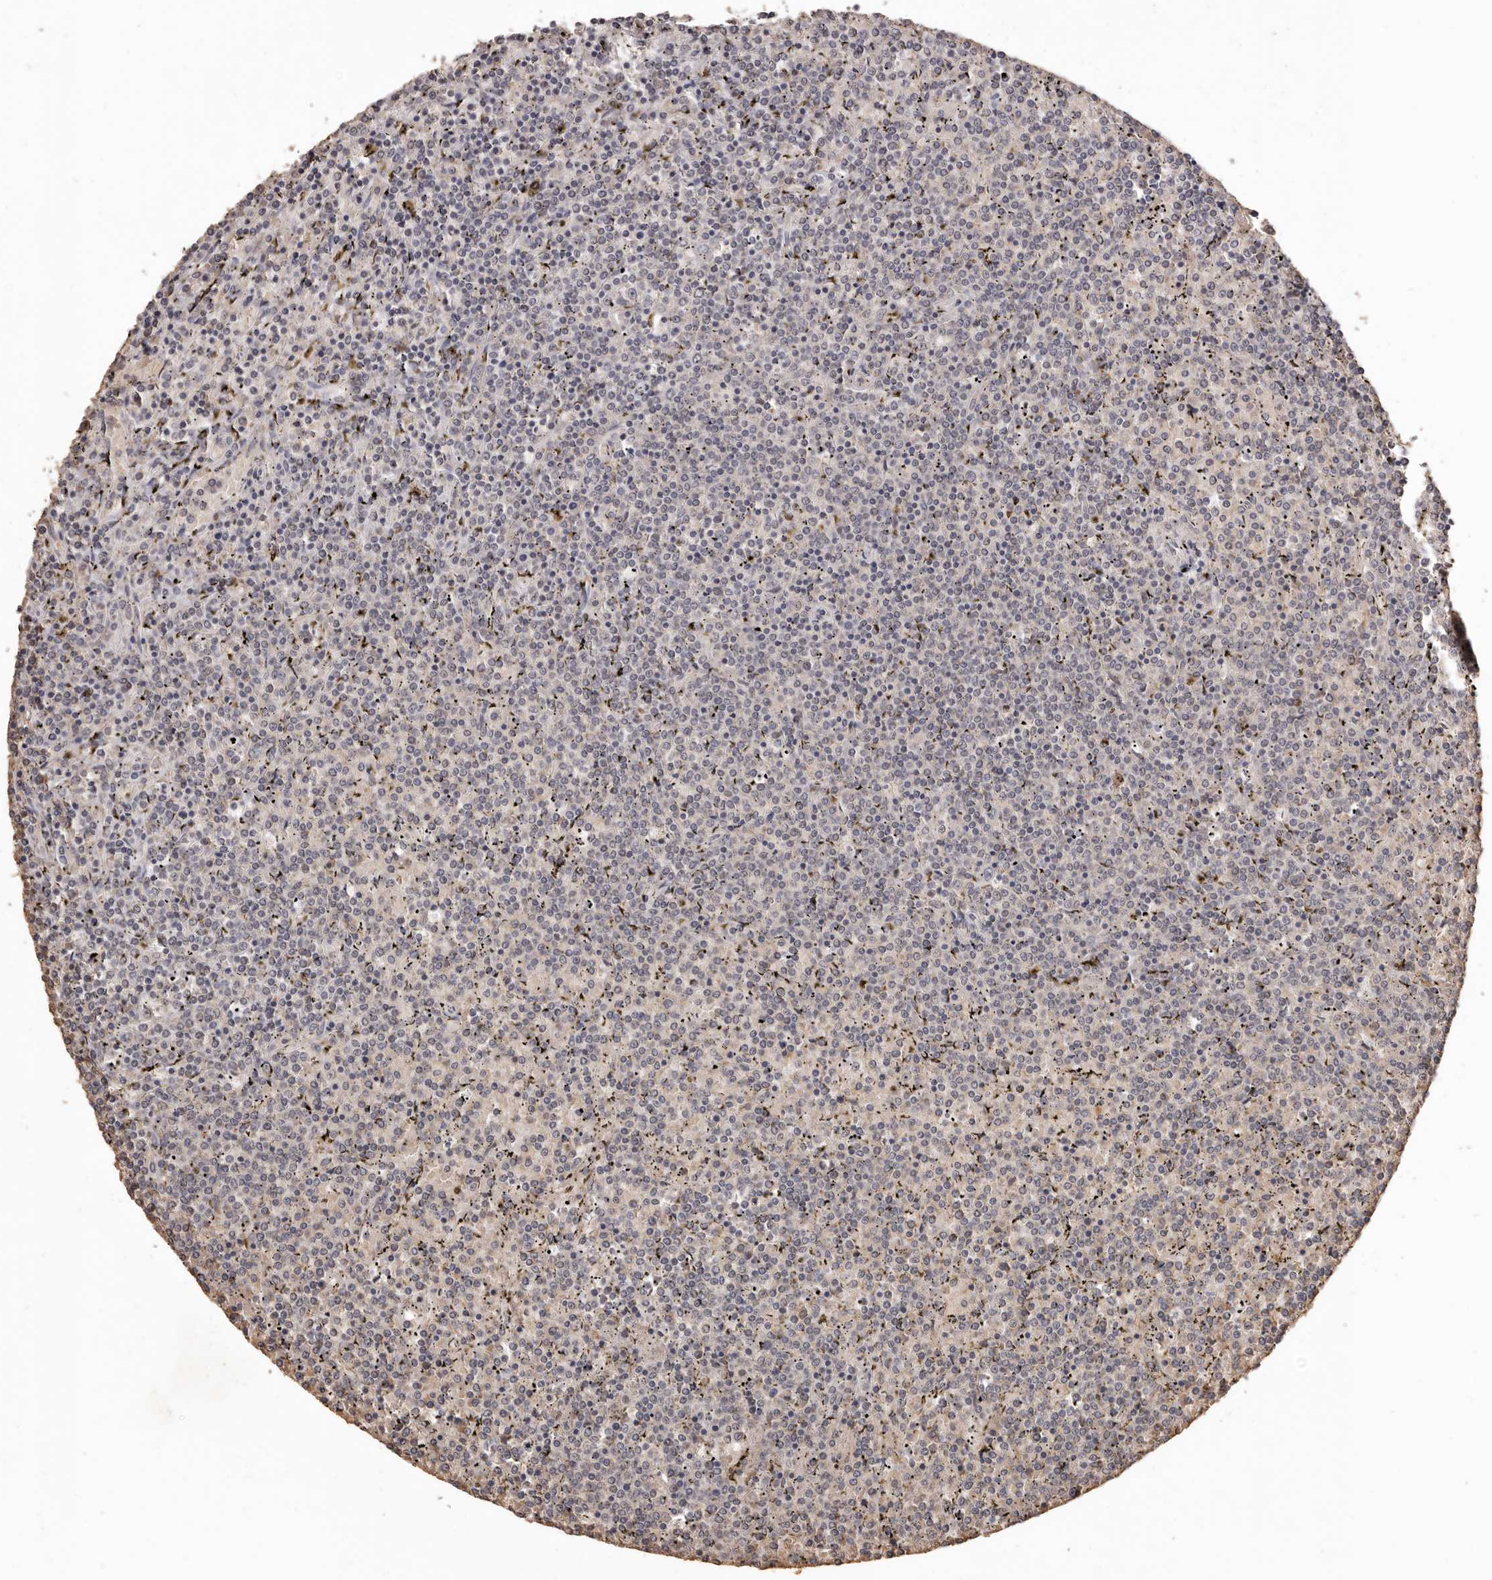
{"staining": {"intensity": "negative", "quantity": "none", "location": "none"}, "tissue": "lymphoma", "cell_type": "Tumor cells", "image_type": "cancer", "snomed": [{"axis": "morphology", "description": "Malignant lymphoma, non-Hodgkin's type, Low grade"}, {"axis": "topography", "description": "Spleen"}], "caption": "IHC micrograph of human low-grade malignant lymphoma, non-Hodgkin's type stained for a protein (brown), which displays no staining in tumor cells. Brightfield microscopy of immunohistochemistry stained with DAB (3,3'-diaminobenzidine) (brown) and hematoxylin (blue), captured at high magnification.", "gene": "INAVA", "patient": {"sex": "female", "age": 19}}